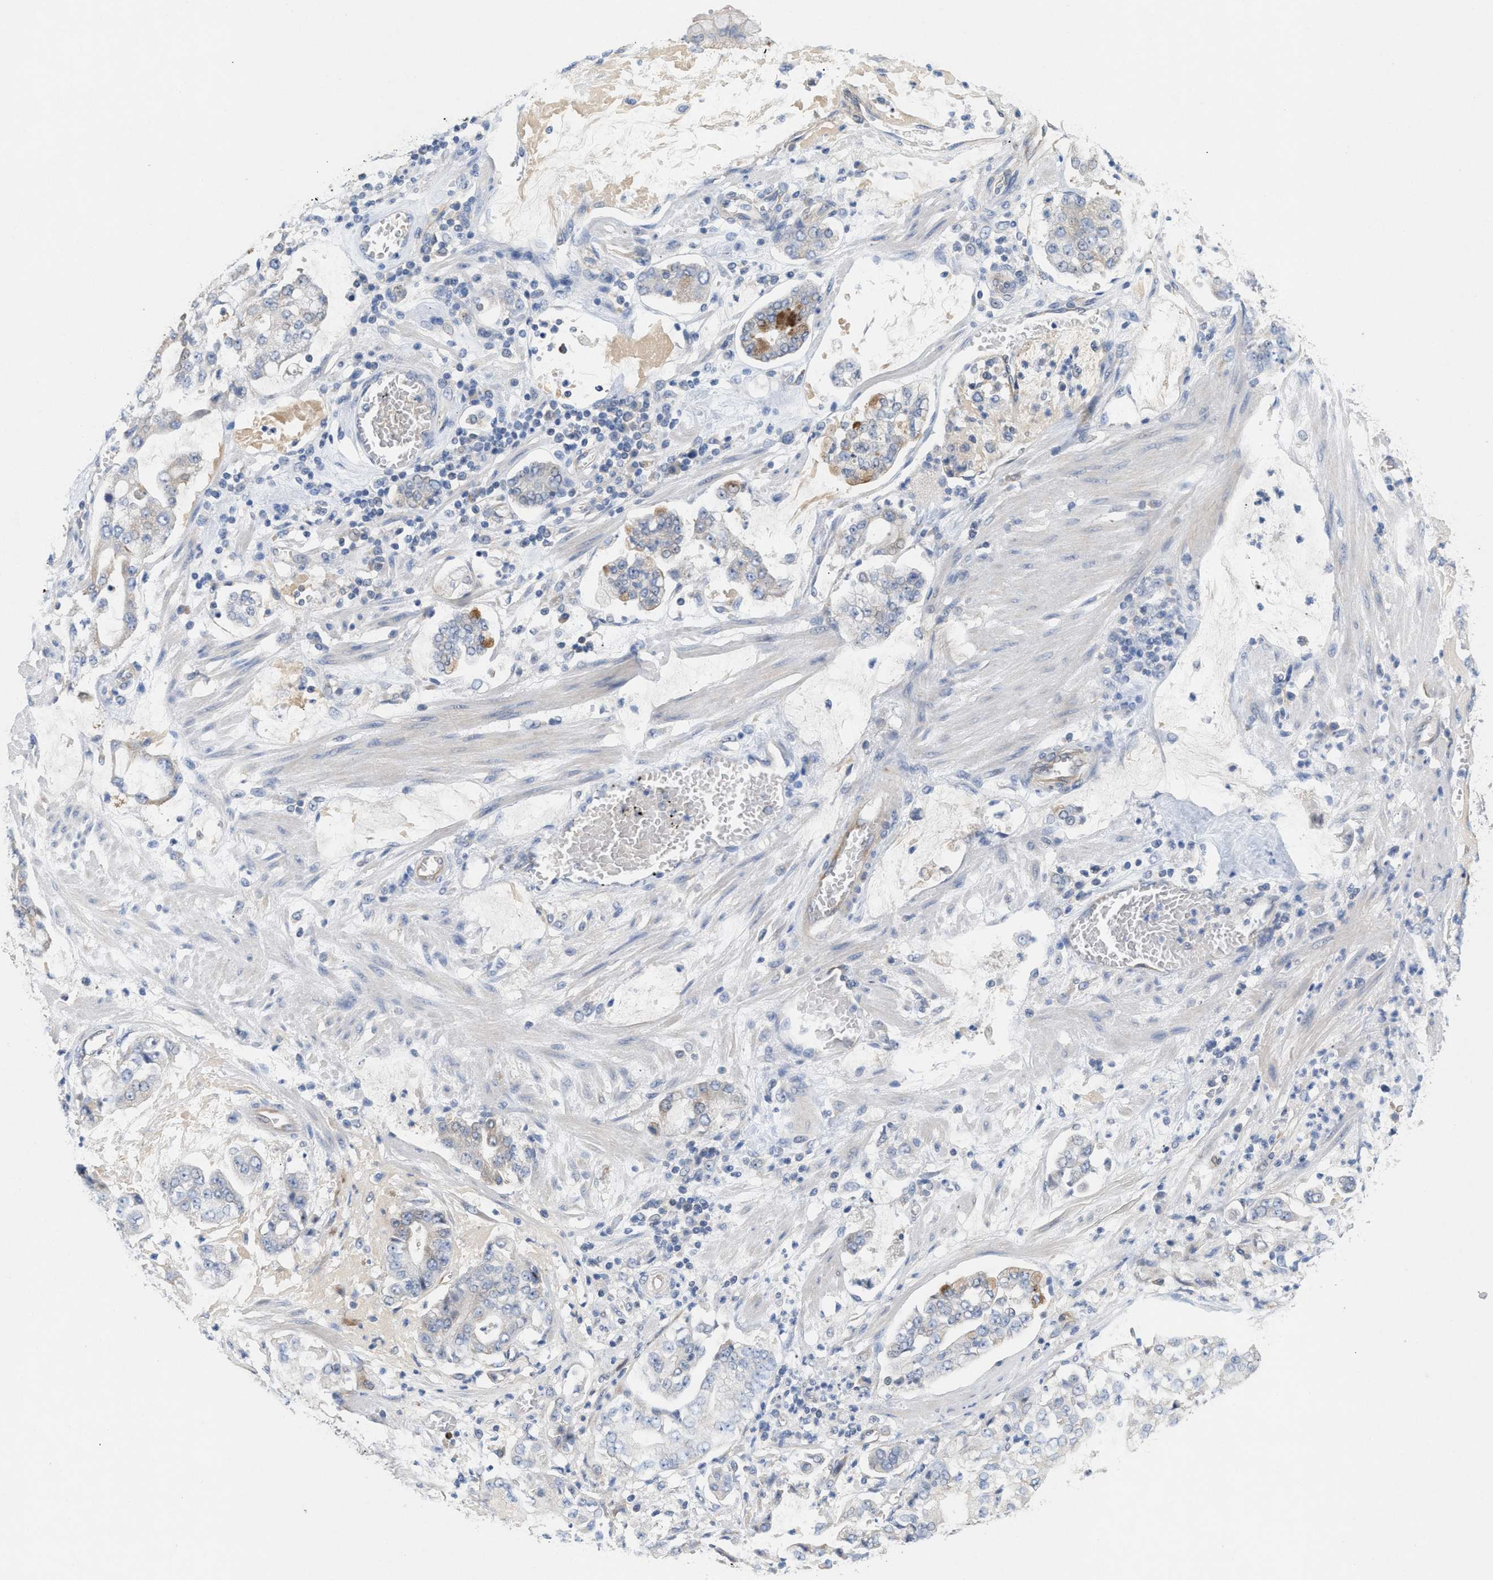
{"staining": {"intensity": "negative", "quantity": "none", "location": "none"}, "tissue": "stomach cancer", "cell_type": "Tumor cells", "image_type": "cancer", "snomed": [{"axis": "morphology", "description": "Adenocarcinoma, NOS"}, {"axis": "topography", "description": "Stomach"}], "caption": "Tumor cells are negative for brown protein staining in stomach cancer.", "gene": "UBAP2", "patient": {"sex": "male", "age": 76}}